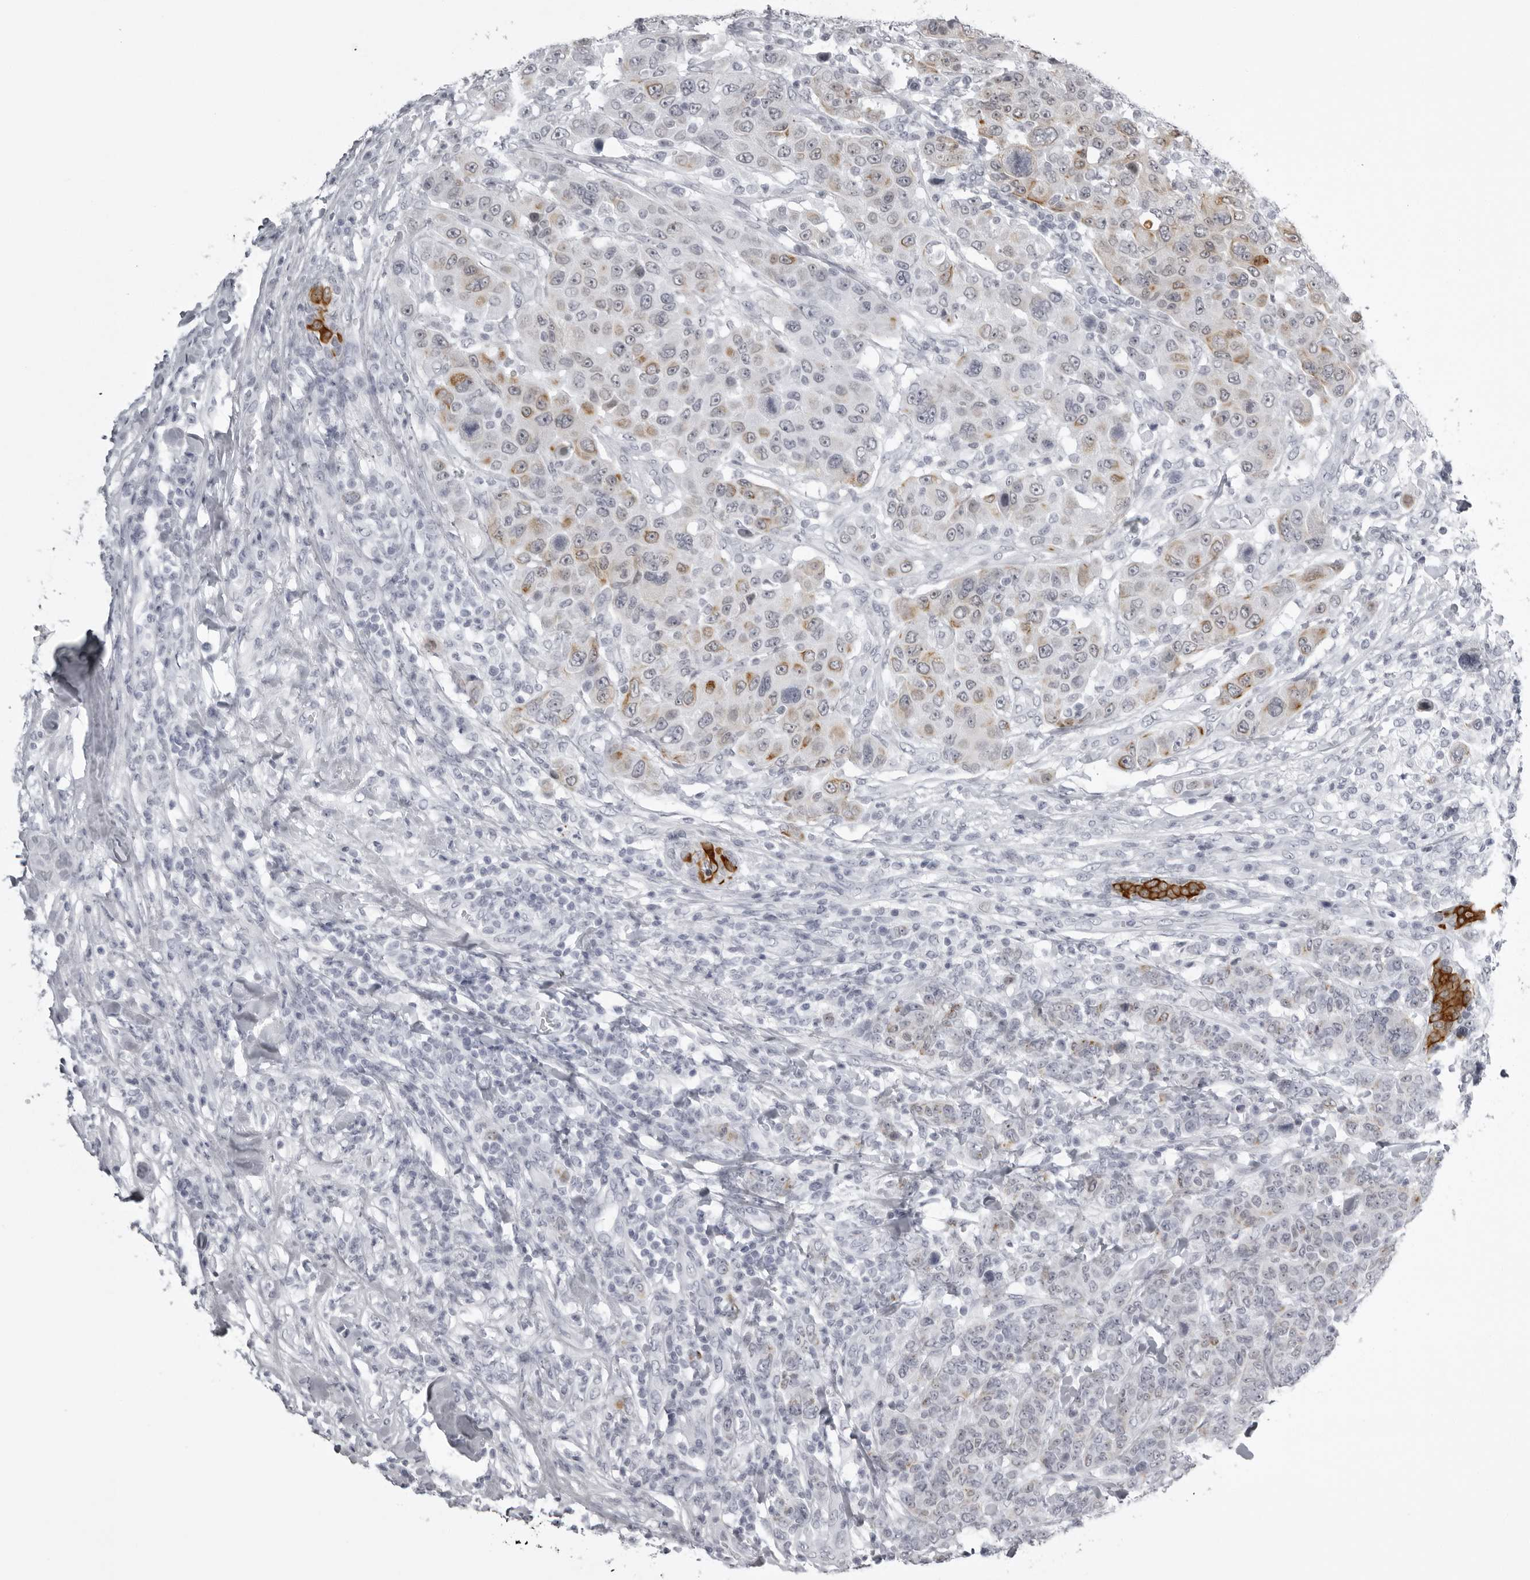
{"staining": {"intensity": "moderate", "quantity": "<25%", "location": "cytoplasmic/membranous"}, "tissue": "breast cancer", "cell_type": "Tumor cells", "image_type": "cancer", "snomed": [{"axis": "morphology", "description": "Duct carcinoma"}, {"axis": "topography", "description": "Breast"}], "caption": "Immunohistochemical staining of breast cancer (intraductal carcinoma) reveals low levels of moderate cytoplasmic/membranous protein positivity in about <25% of tumor cells. The protein is stained brown, and the nuclei are stained in blue (DAB (3,3'-diaminobenzidine) IHC with brightfield microscopy, high magnification).", "gene": "UROD", "patient": {"sex": "female", "age": 37}}